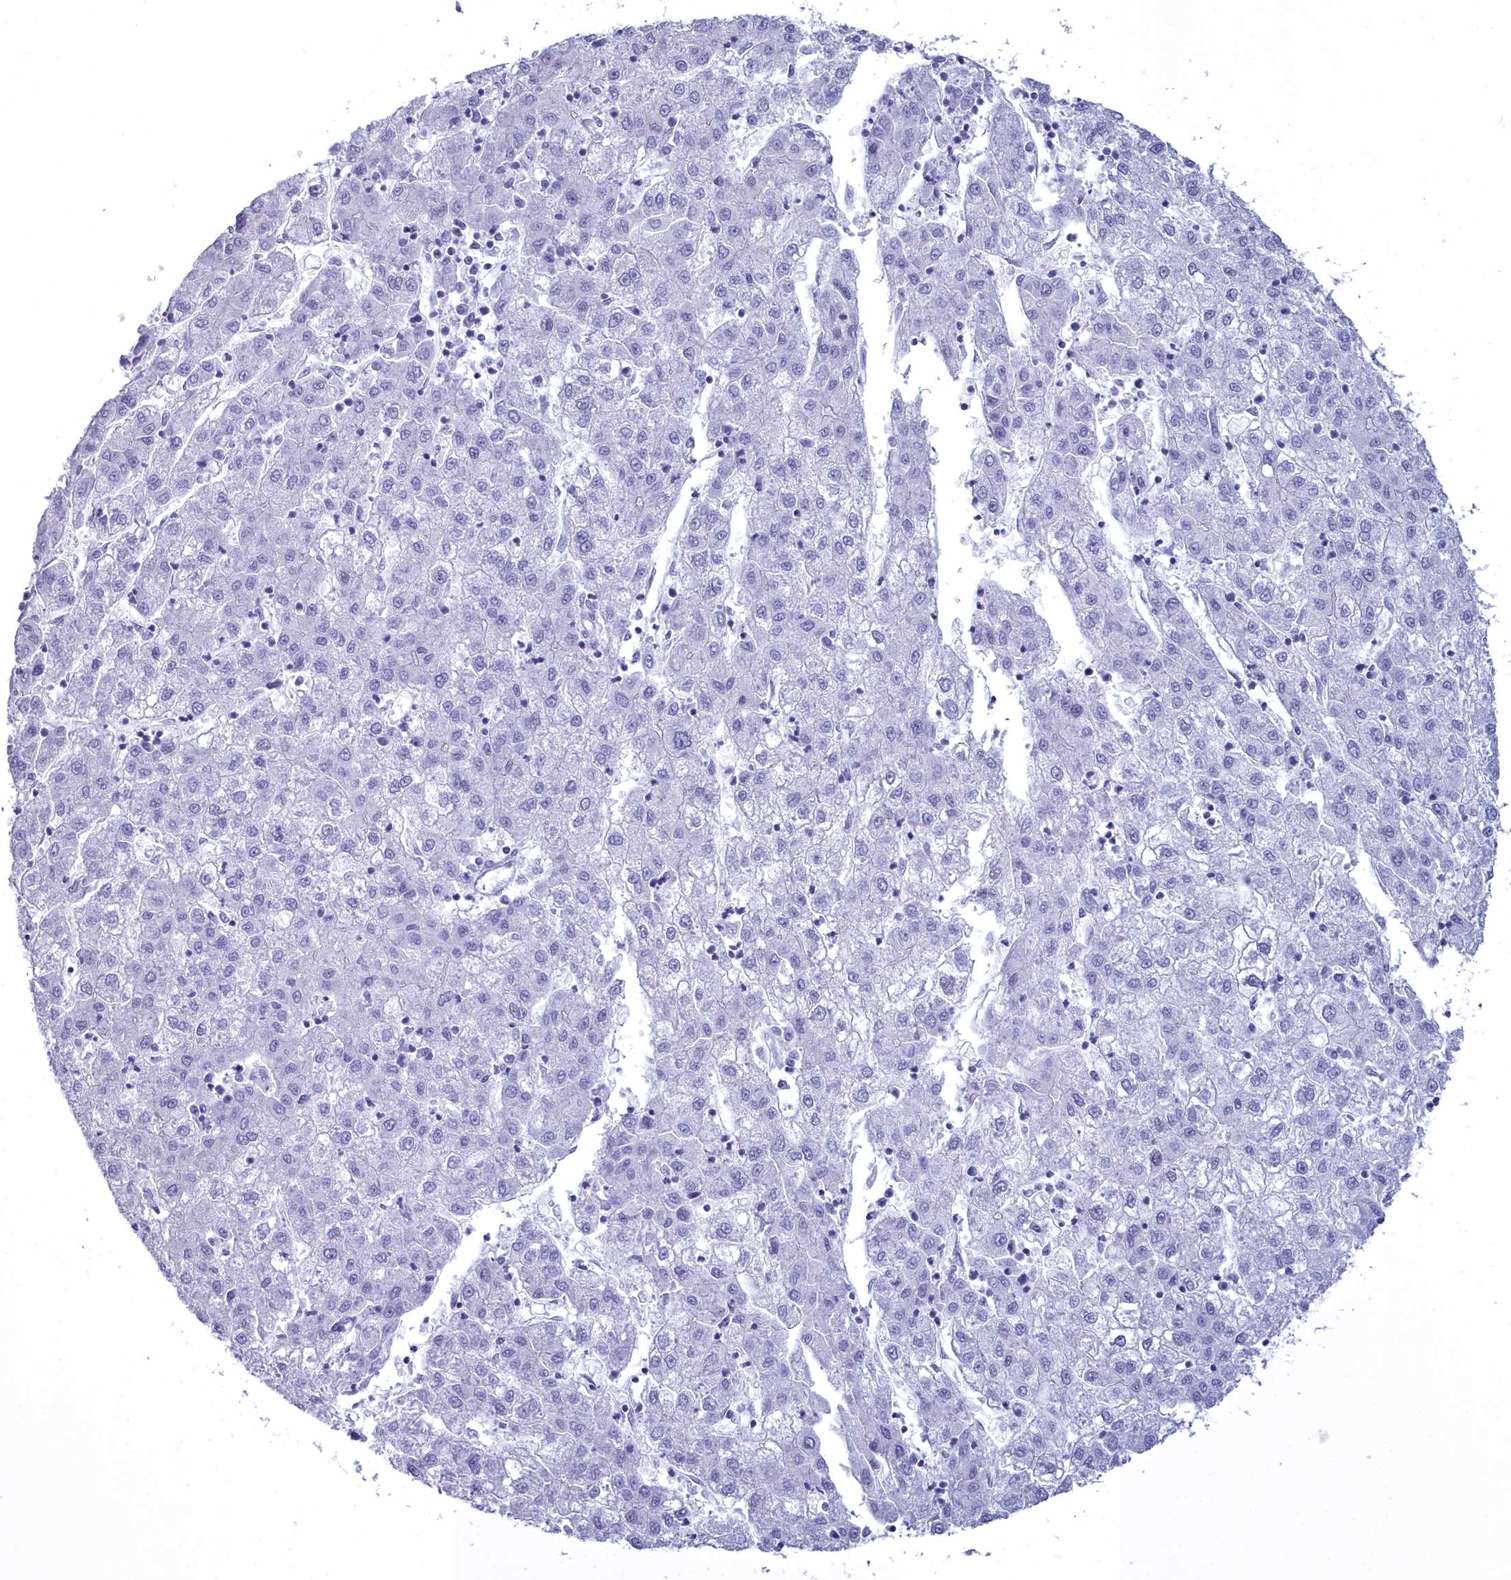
{"staining": {"intensity": "negative", "quantity": "none", "location": "none"}, "tissue": "liver cancer", "cell_type": "Tumor cells", "image_type": "cancer", "snomed": [{"axis": "morphology", "description": "Carcinoma, Hepatocellular, NOS"}, {"axis": "topography", "description": "Liver"}], "caption": "Tumor cells are negative for protein expression in human liver hepatocellular carcinoma.", "gene": "MAP6", "patient": {"sex": "male", "age": 72}}